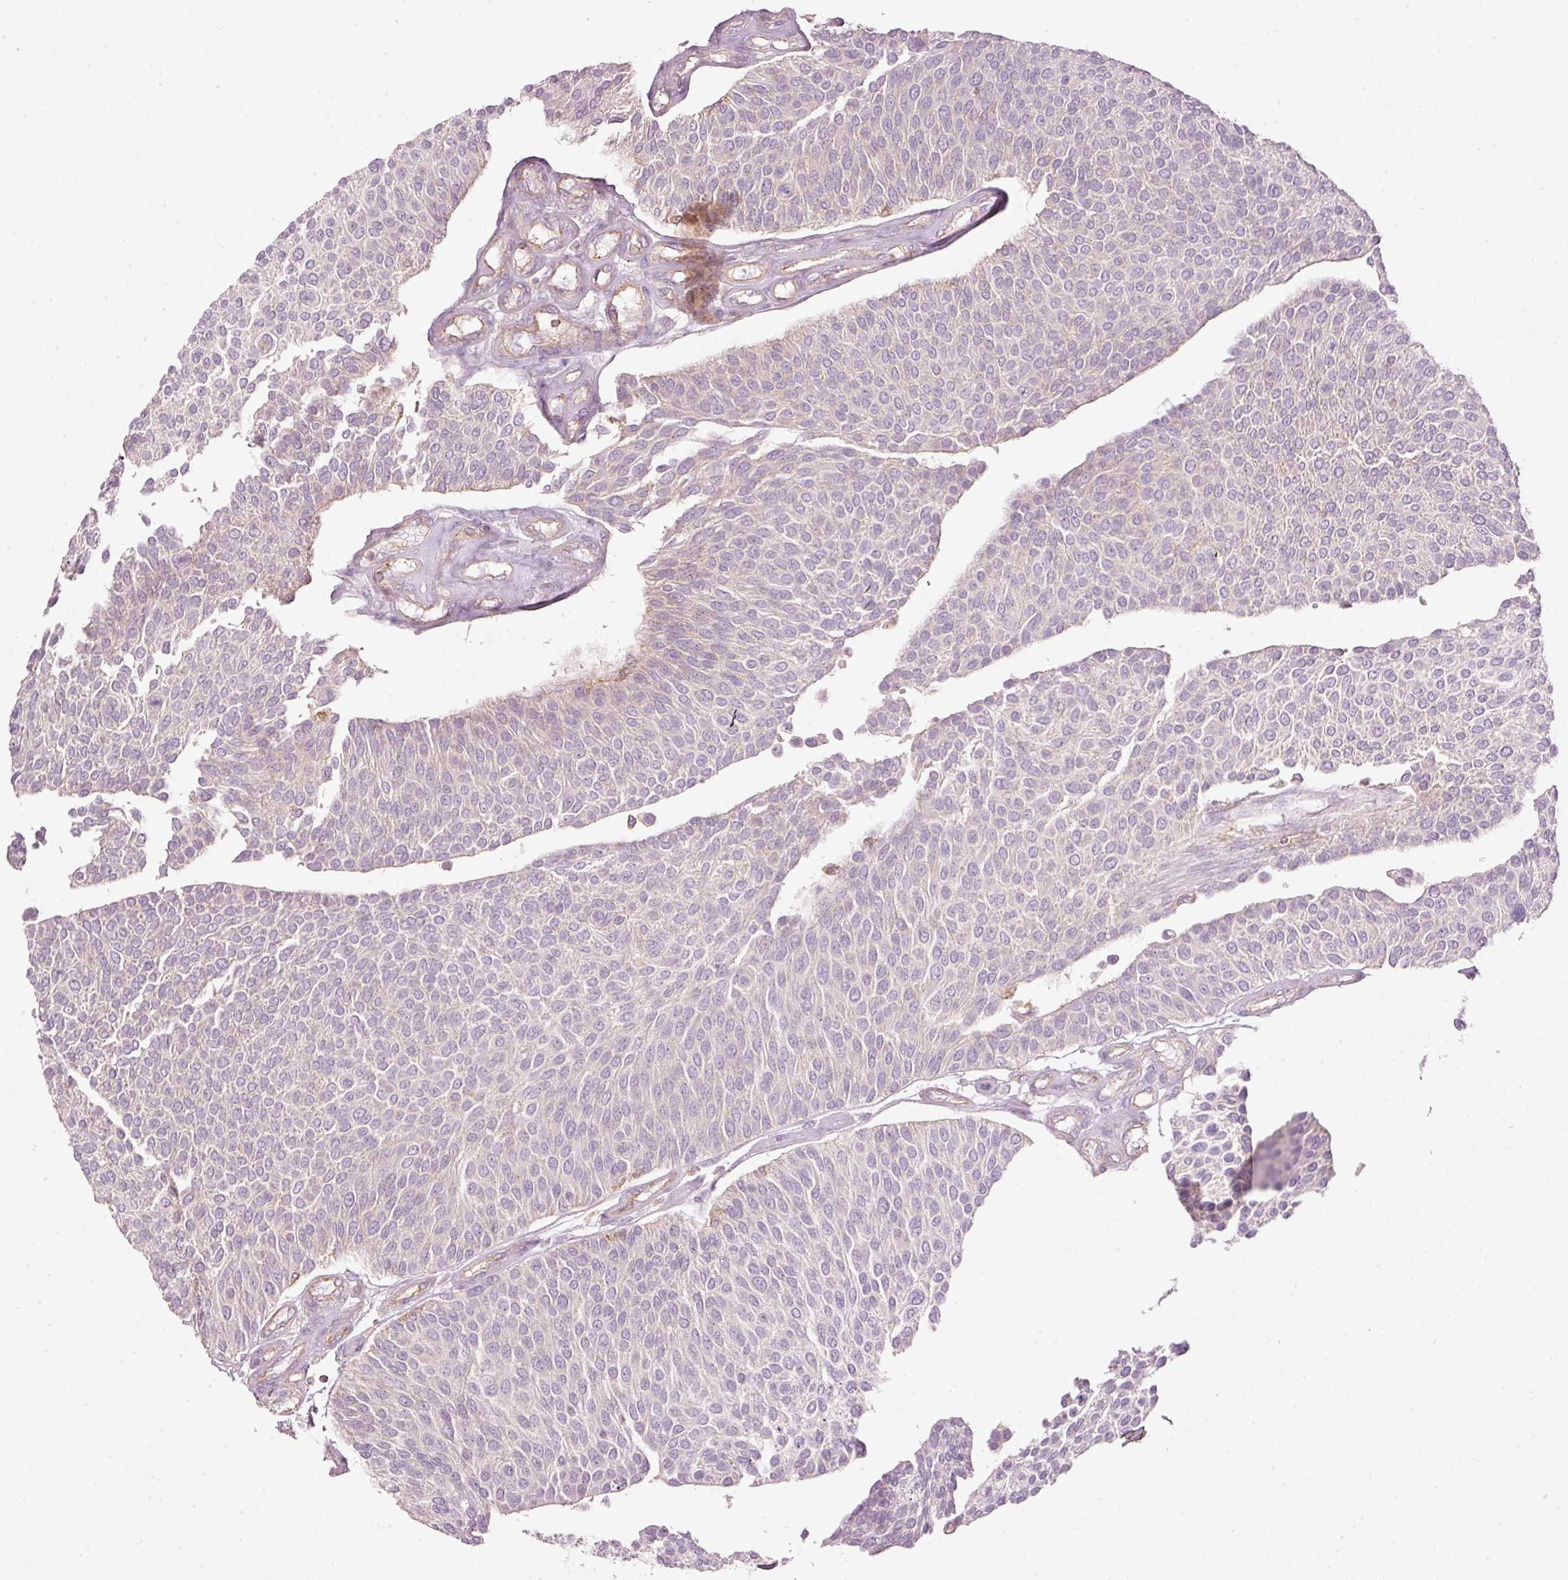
{"staining": {"intensity": "negative", "quantity": "none", "location": "none"}, "tissue": "urothelial cancer", "cell_type": "Tumor cells", "image_type": "cancer", "snomed": [{"axis": "morphology", "description": "Urothelial carcinoma, NOS"}, {"axis": "topography", "description": "Urinary bladder"}], "caption": "The histopathology image displays no significant staining in tumor cells of transitional cell carcinoma.", "gene": "SIPA1", "patient": {"sex": "male", "age": 55}}